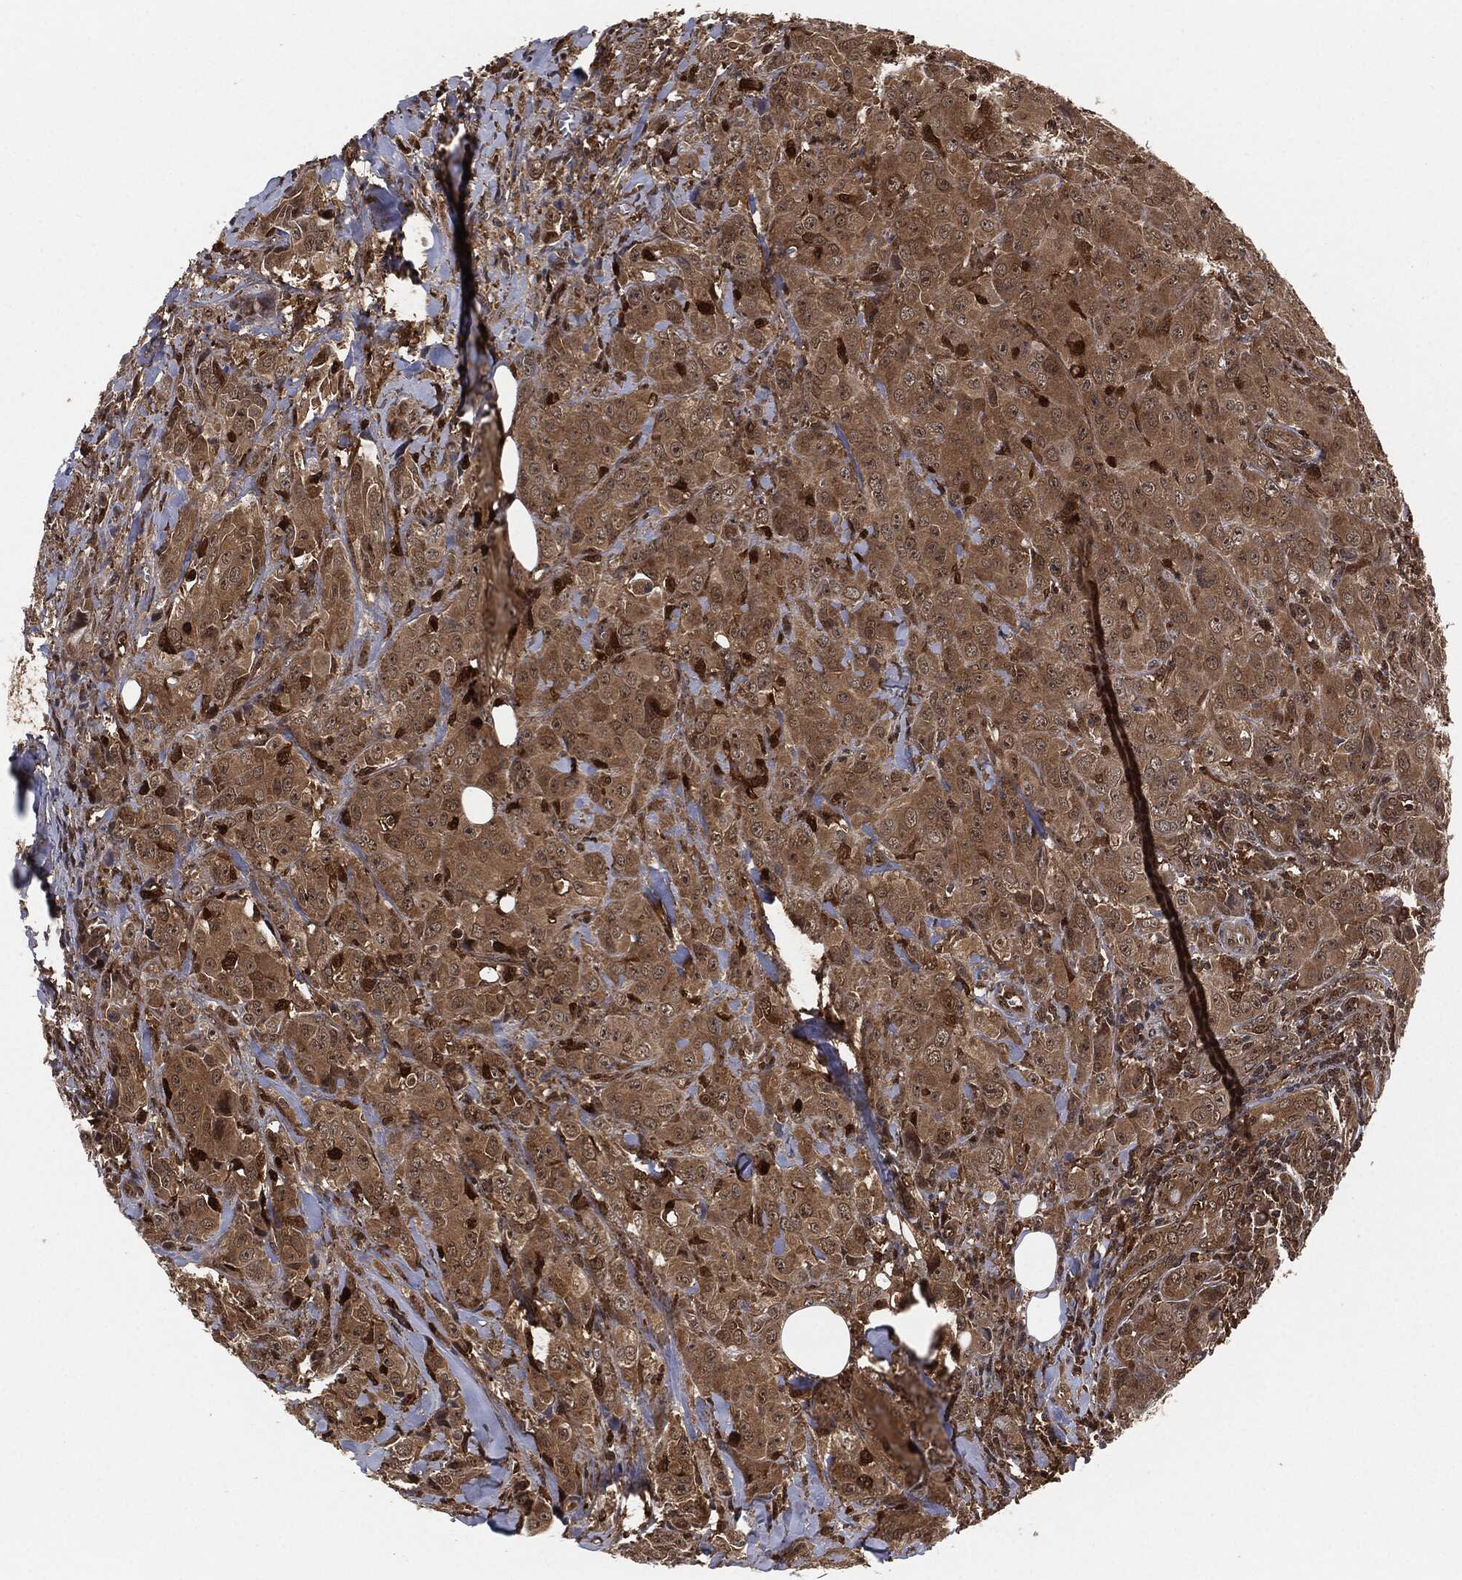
{"staining": {"intensity": "moderate", "quantity": ">75%", "location": "cytoplasmic/membranous"}, "tissue": "breast cancer", "cell_type": "Tumor cells", "image_type": "cancer", "snomed": [{"axis": "morphology", "description": "Duct carcinoma"}, {"axis": "topography", "description": "Breast"}], "caption": "Protein expression analysis of human breast infiltrating ductal carcinoma reveals moderate cytoplasmic/membranous positivity in approximately >75% of tumor cells.", "gene": "CAPRIN2", "patient": {"sex": "female", "age": 43}}